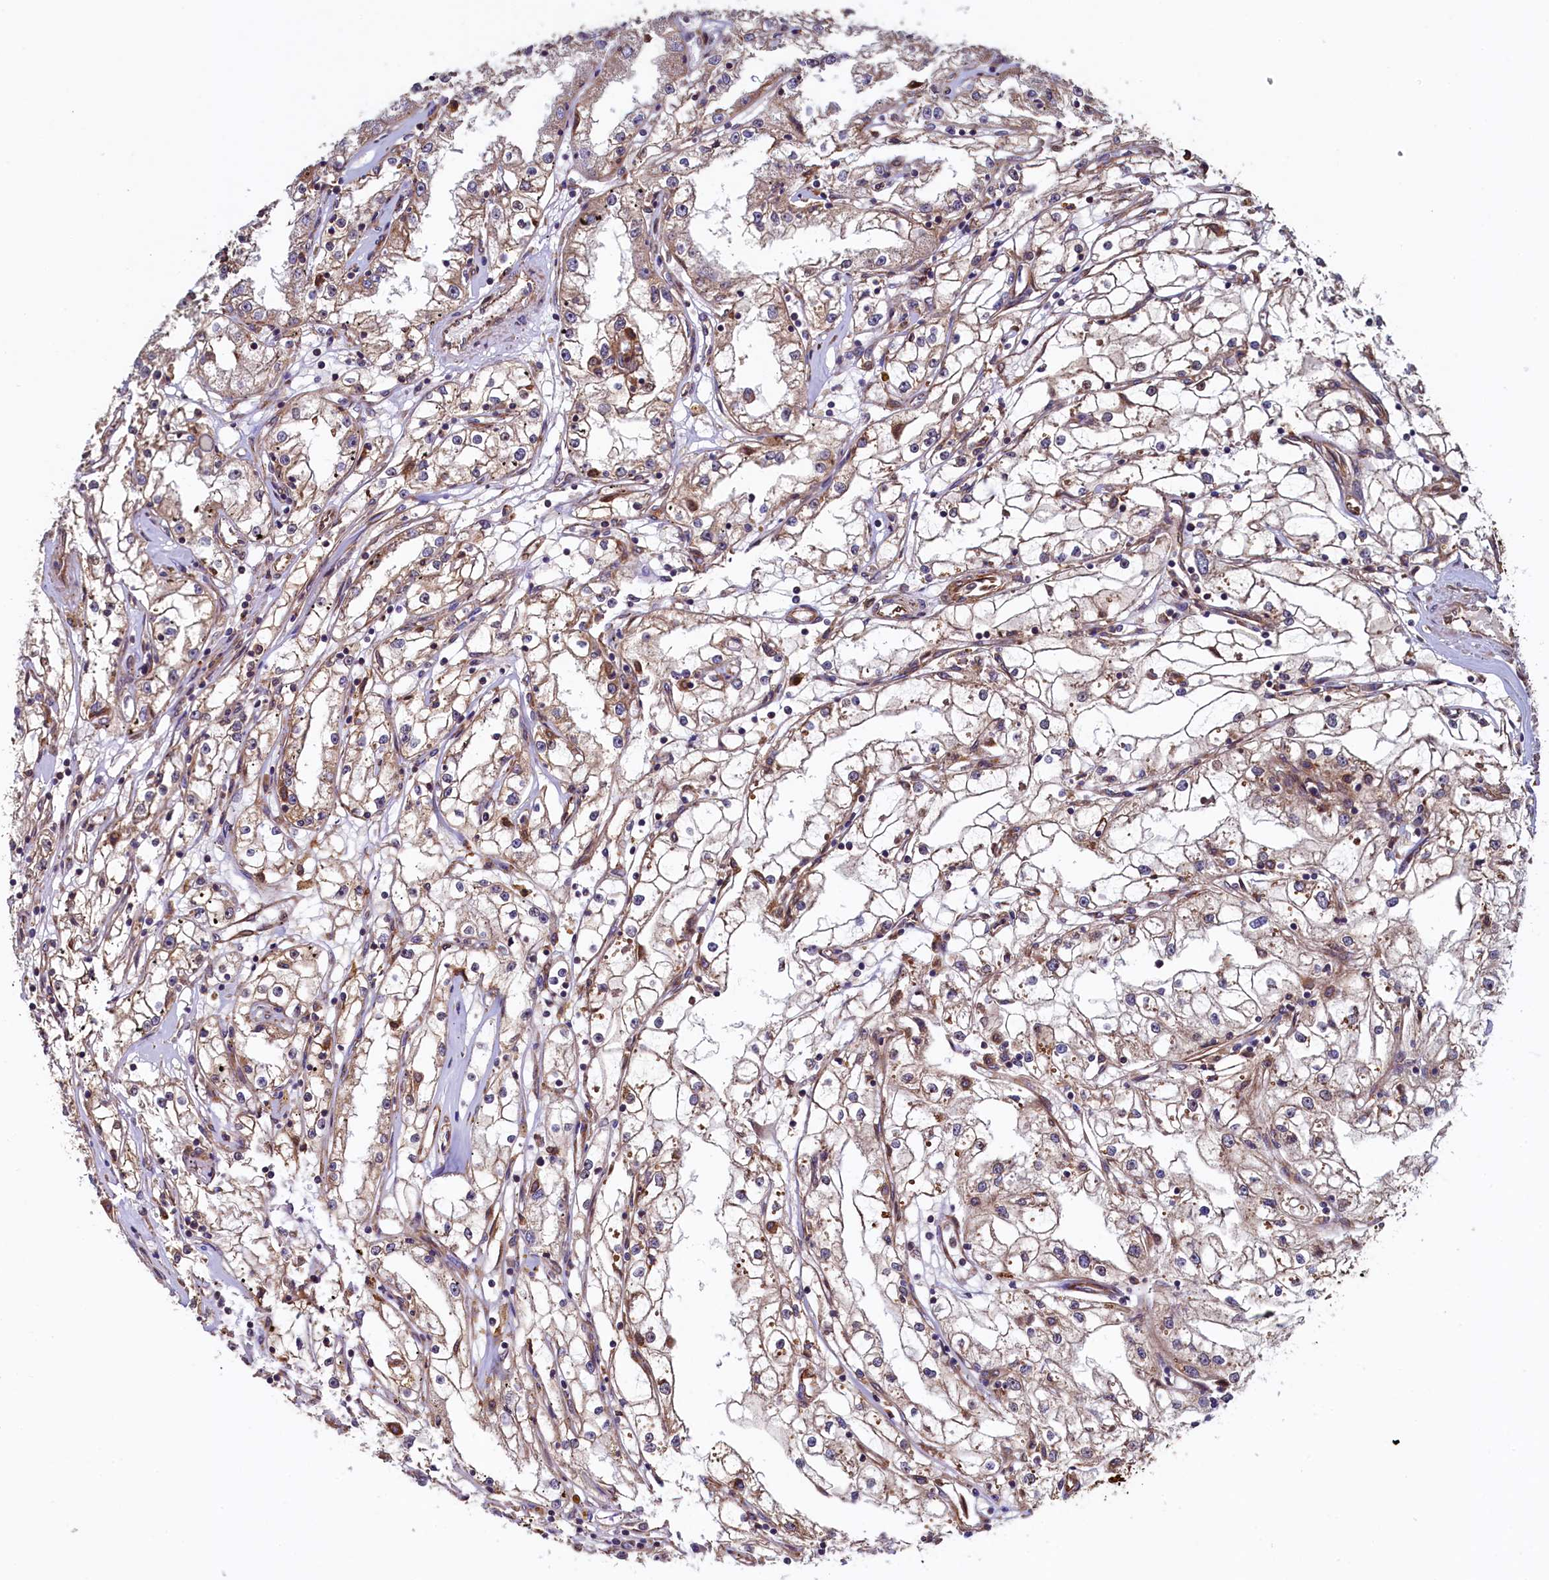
{"staining": {"intensity": "weak", "quantity": "25%-75%", "location": "cytoplasmic/membranous"}, "tissue": "renal cancer", "cell_type": "Tumor cells", "image_type": "cancer", "snomed": [{"axis": "morphology", "description": "Adenocarcinoma, NOS"}, {"axis": "topography", "description": "Kidney"}], "caption": "Immunohistochemistry (IHC) of human renal cancer (adenocarcinoma) shows low levels of weak cytoplasmic/membranous staining in about 25%-75% of tumor cells. (Brightfield microscopy of DAB IHC at high magnification).", "gene": "ATXN2L", "patient": {"sex": "male", "age": 56}}